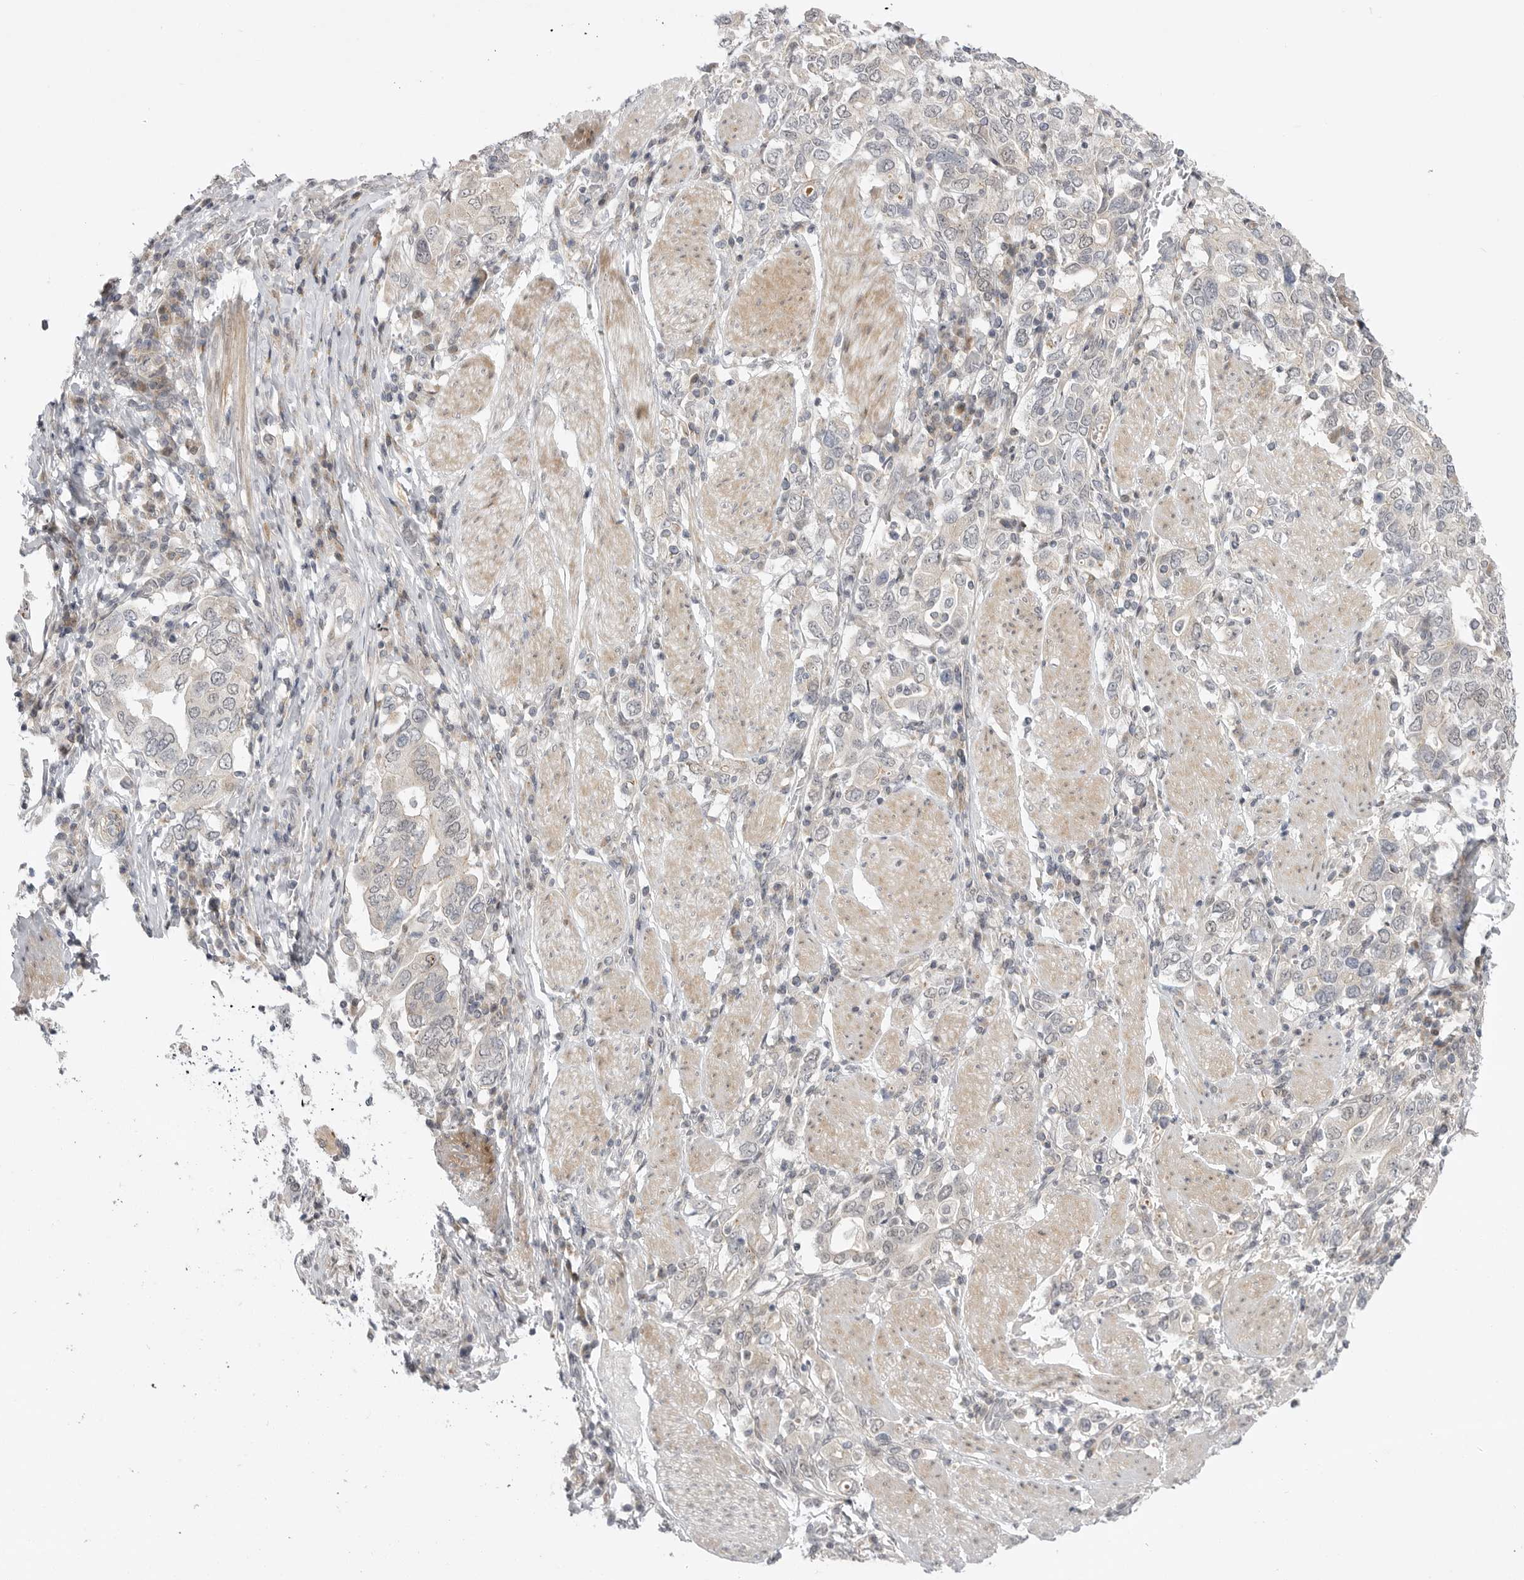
{"staining": {"intensity": "negative", "quantity": "none", "location": "none"}, "tissue": "stomach cancer", "cell_type": "Tumor cells", "image_type": "cancer", "snomed": [{"axis": "morphology", "description": "Adenocarcinoma, NOS"}, {"axis": "topography", "description": "Stomach, upper"}], "caption": "Immunohistochemistry photomicrograph of adenocarcinoma (stomach) stained for a protein (brown), which demonstrates no expression in tumor cells.", "gene": "GGT6", "patient": {"sex": "male", "age": 62}}